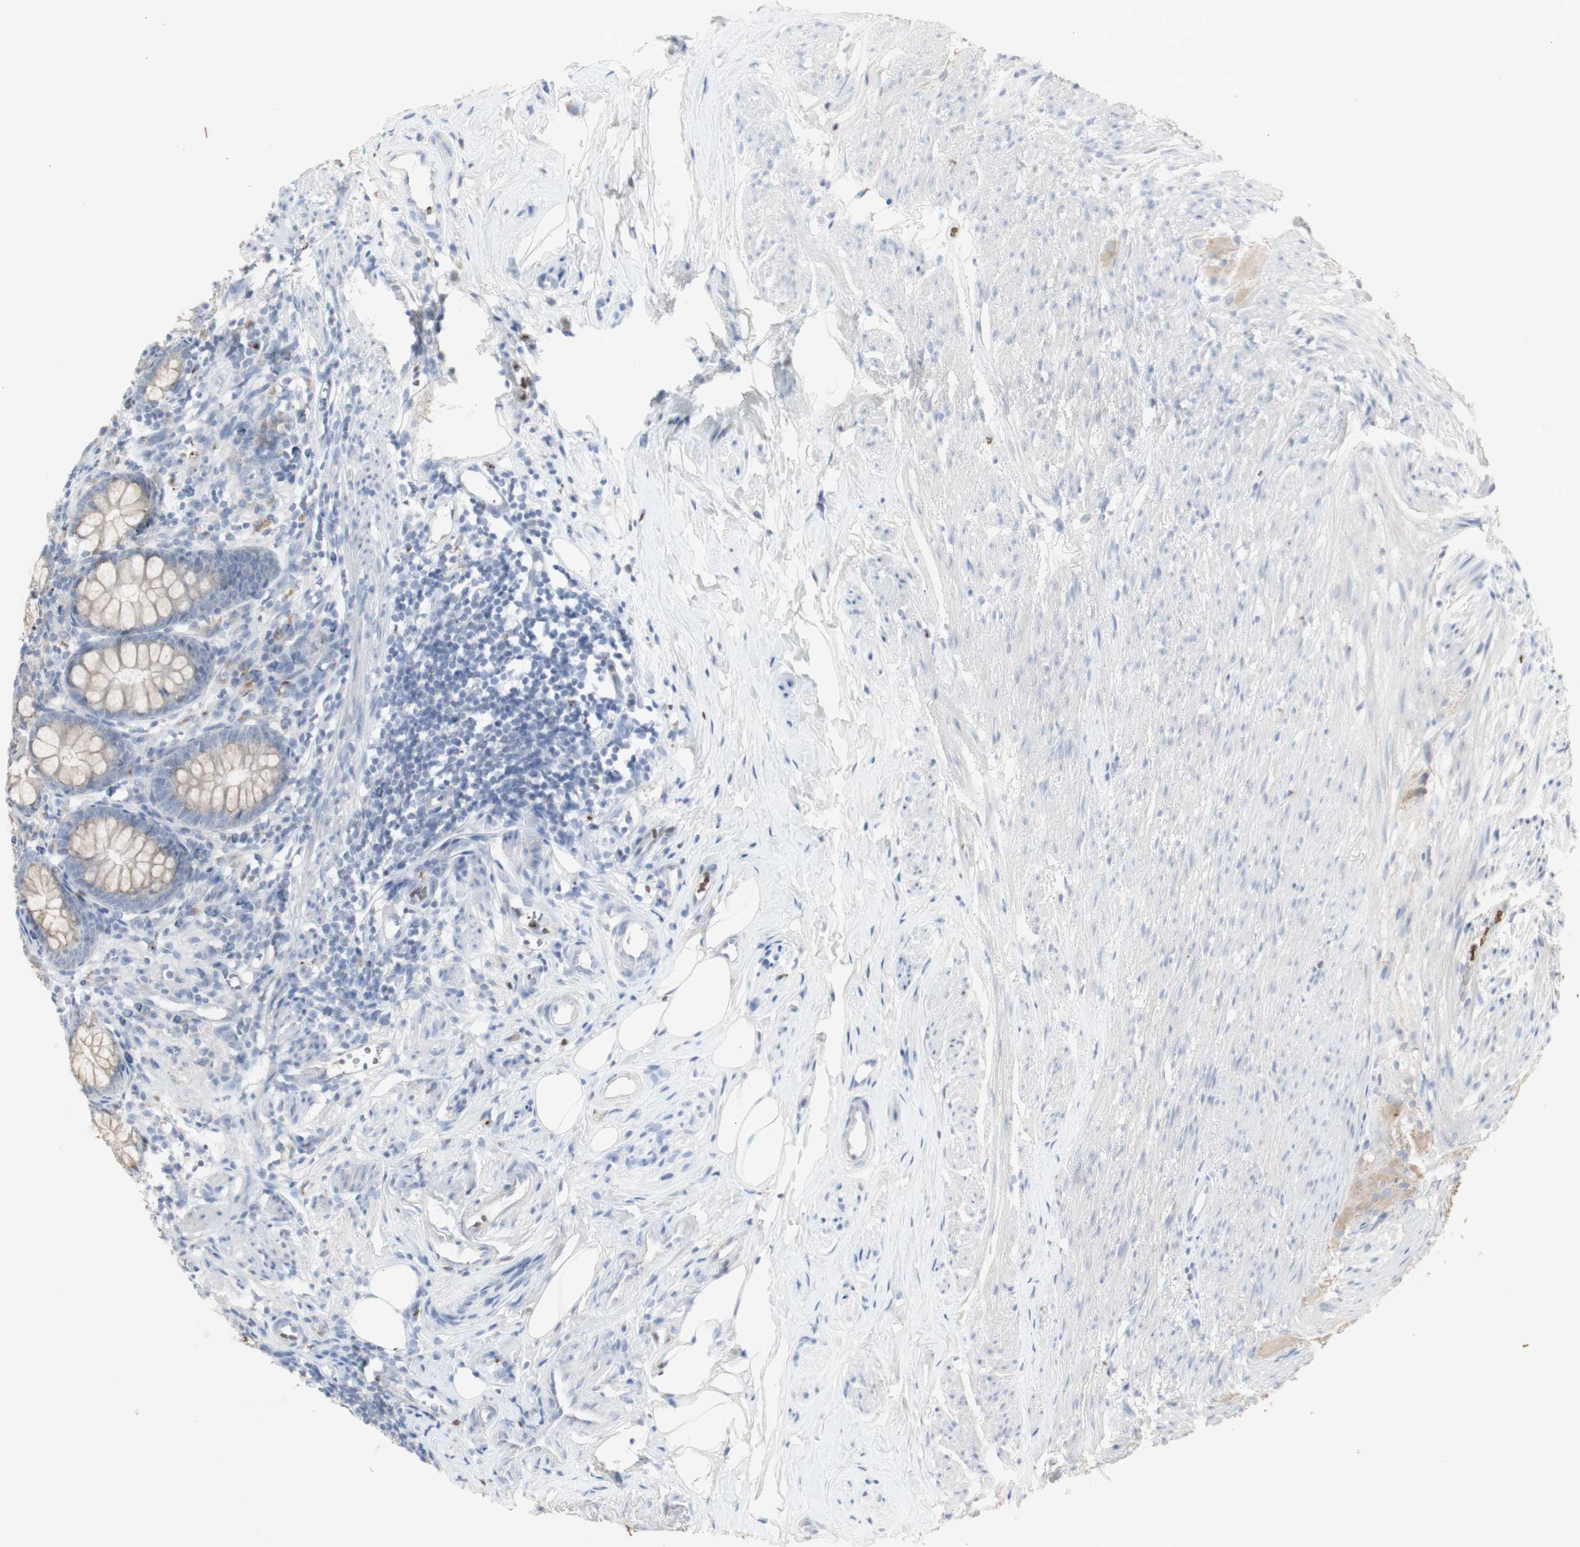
{"staining": {"intensity": "negative", "quantity": "none", "location": "none"}, "tissue": "appendix", "cell_type": "Glandular cells", "image_type": "normal", "snomed": [{"axis": "morphology", "description": "Normal tissue, NOS"}, {"axis": "topography", "description": "Appendix"}], "caption": "DAB (3,3'-diaminobenzidine) immunohistochemical staining of benign human appendix shows no significant staining in glandular cells.", "gene": "INS", "patient": {"sex": "female", "age": 77}}